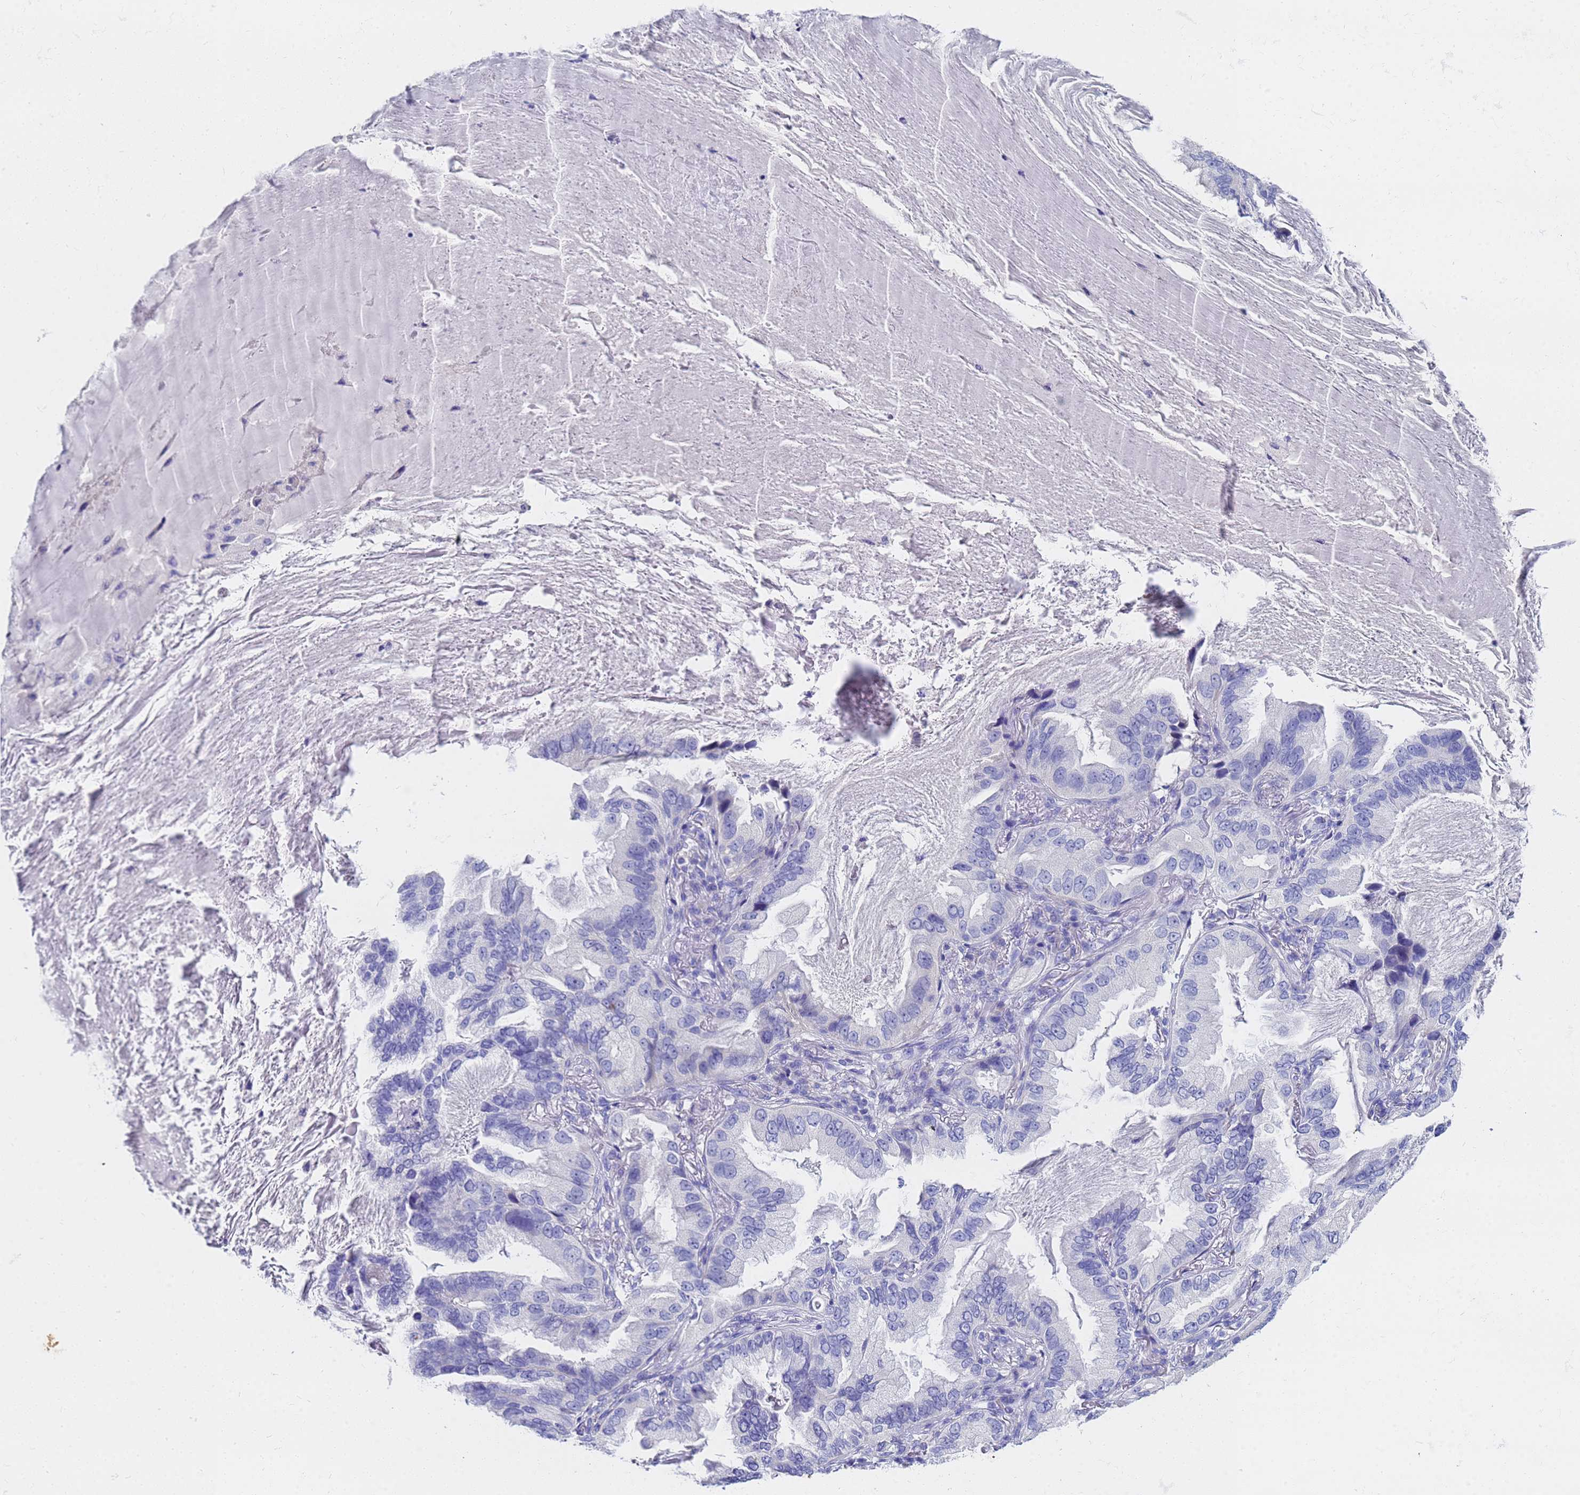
{"staining": {"intensity": "negative", "quantity": "none", "location": "none"}, "tissue": "lung cancer", "cell_type": "Tumor cells", "image_type": "cancer", "snomed": [{"axis": "morphology", "description": "Adenocarcinoma, NOS"}, {"axis": "topography", "description": "Lung"}], "caption": "Histopathology image shows no protein expression in tumor cells of lung cancer tissue. (DAB immunohistochemistry (IHC) with hematoxylin counter stain).", "gene": "C2orf72", "patient": {"sex": "female", "age": 69}}